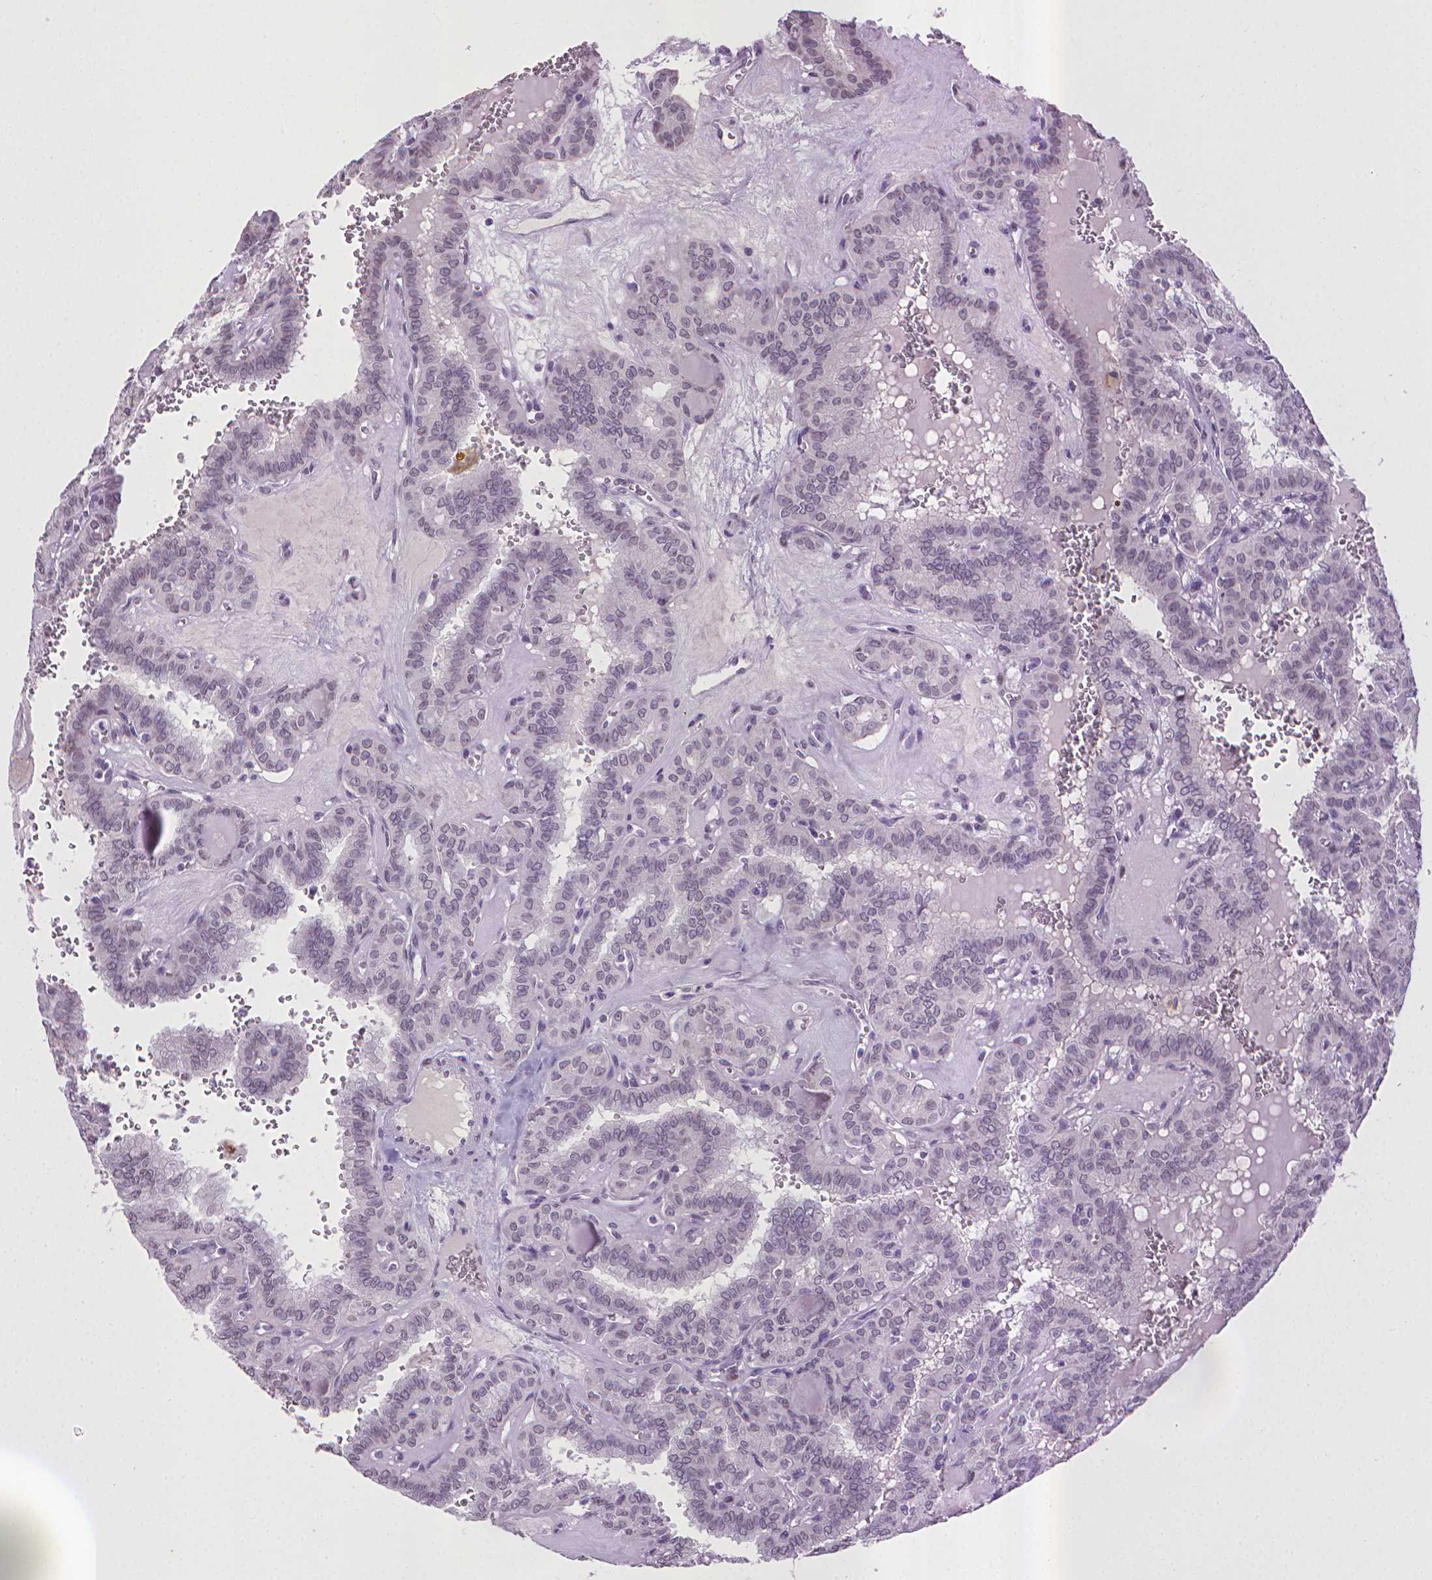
{"staining": {"intensity": "negative", "quantity": "none", "location": "none"}, "tissue": "thyroid cancer", "cell_type": "Tumor cells", "image_type": "cancer", "snomed": [{"axis": "morphology", "description": "Papillary adenocarcinoma, NOS"}, {"axis": "topography", "description": "Thyroid gland"}], "caption": "Thyroid papillary adenocarcinoma stained for a protein using immunohistochemistry (IHC) reveals no positivity tumor cells.", "gene": "KMO", "patient": {"sex": "female", "age": 41}}